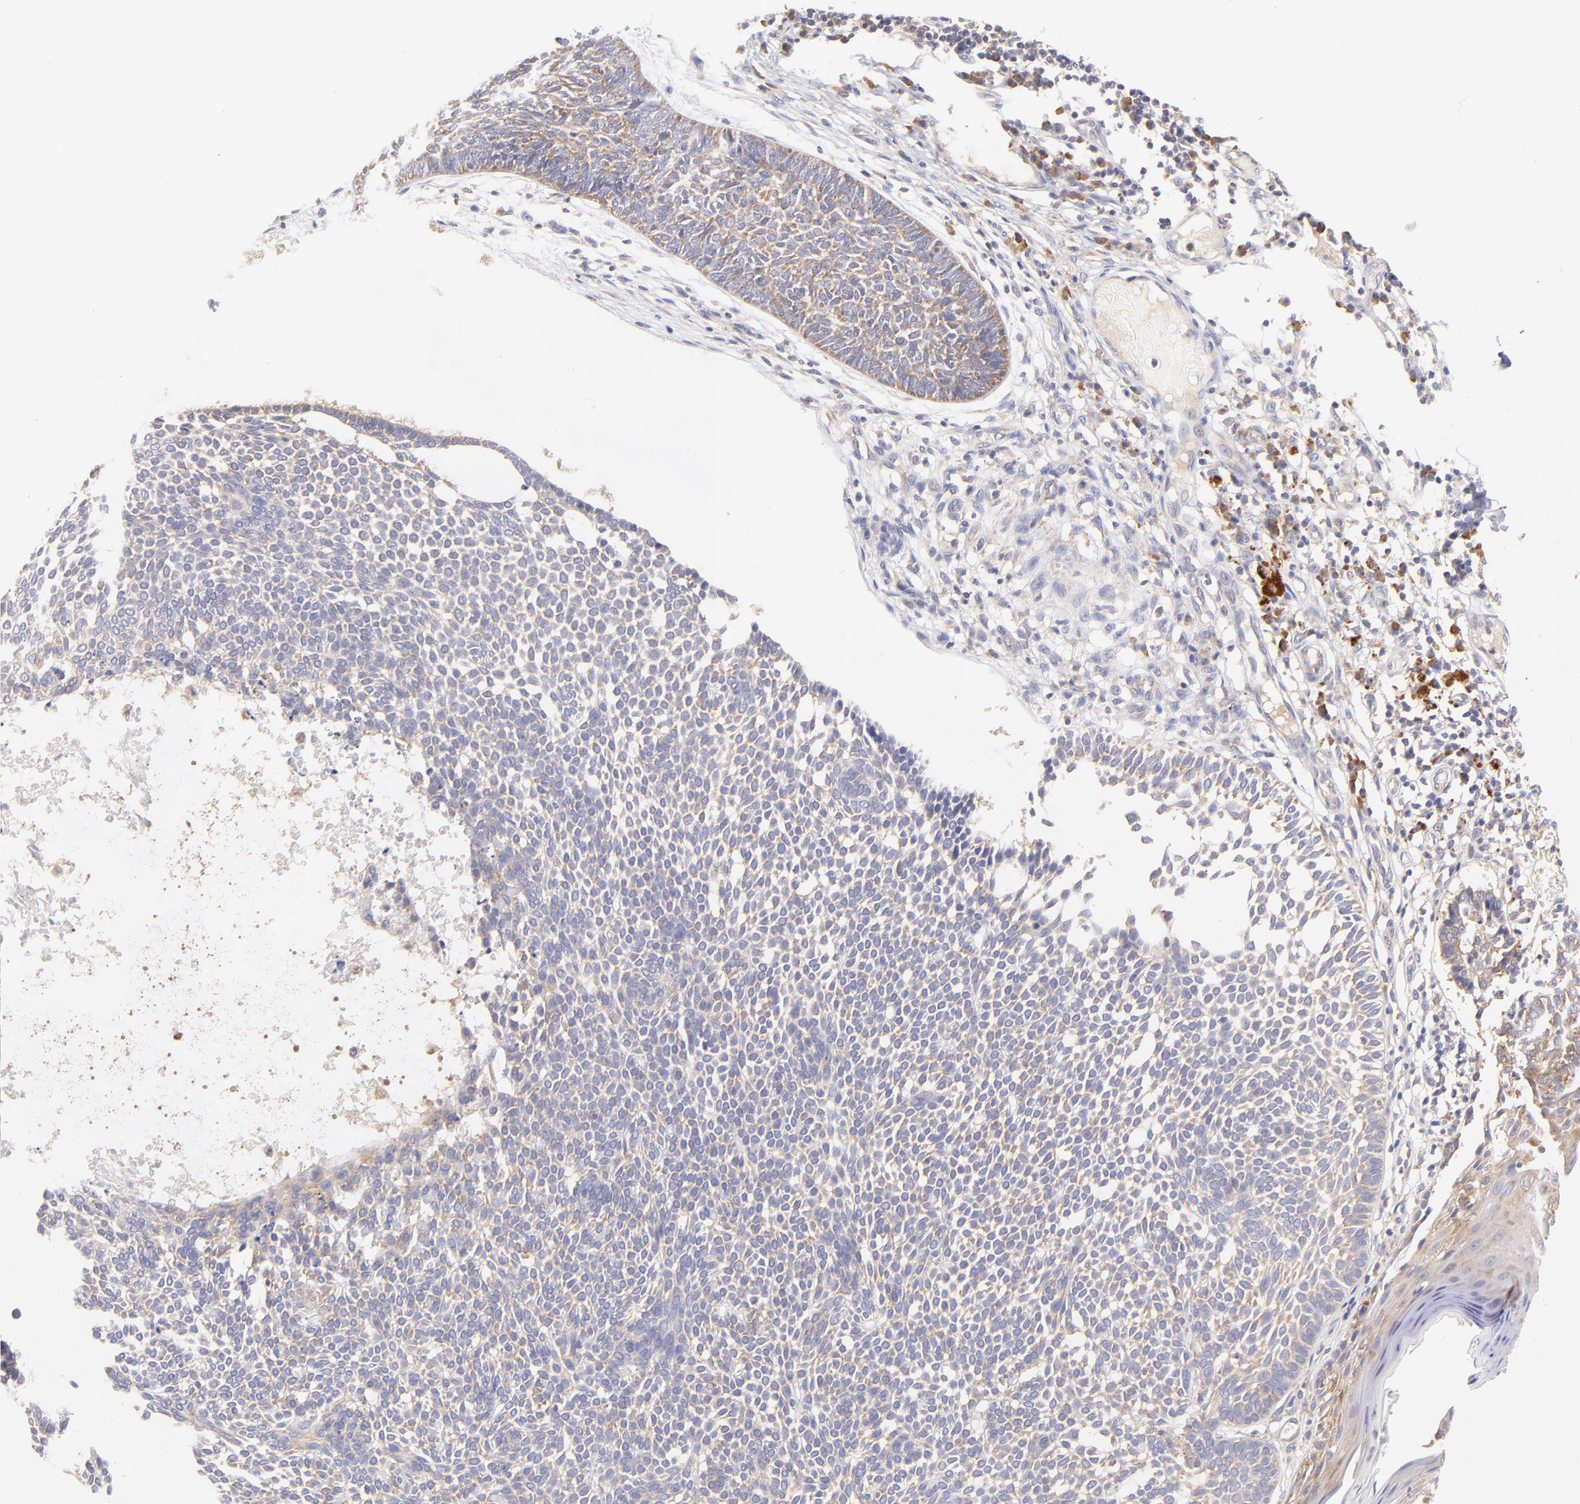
{"staining": {"intensity": "moderate", "quantity": ">75%", "location": "cytoplasmic/membranous"}, "tissue": "skin cancer", "cell_type": "Tumor cells", "image_type": "cancer", "snomed": [{"axis": "morphology", "description": "Basal cell carcinoma"}, {"axis": "topography", "description": "Skin"}], "caption": "An image of skin basal cell carcinoma stained for a protein demonstrates moderate cytoplasmic/membranous brown staining in tumor cells.", "gene": "RPL11", "patient": {"sex": "male", "age": 87}}